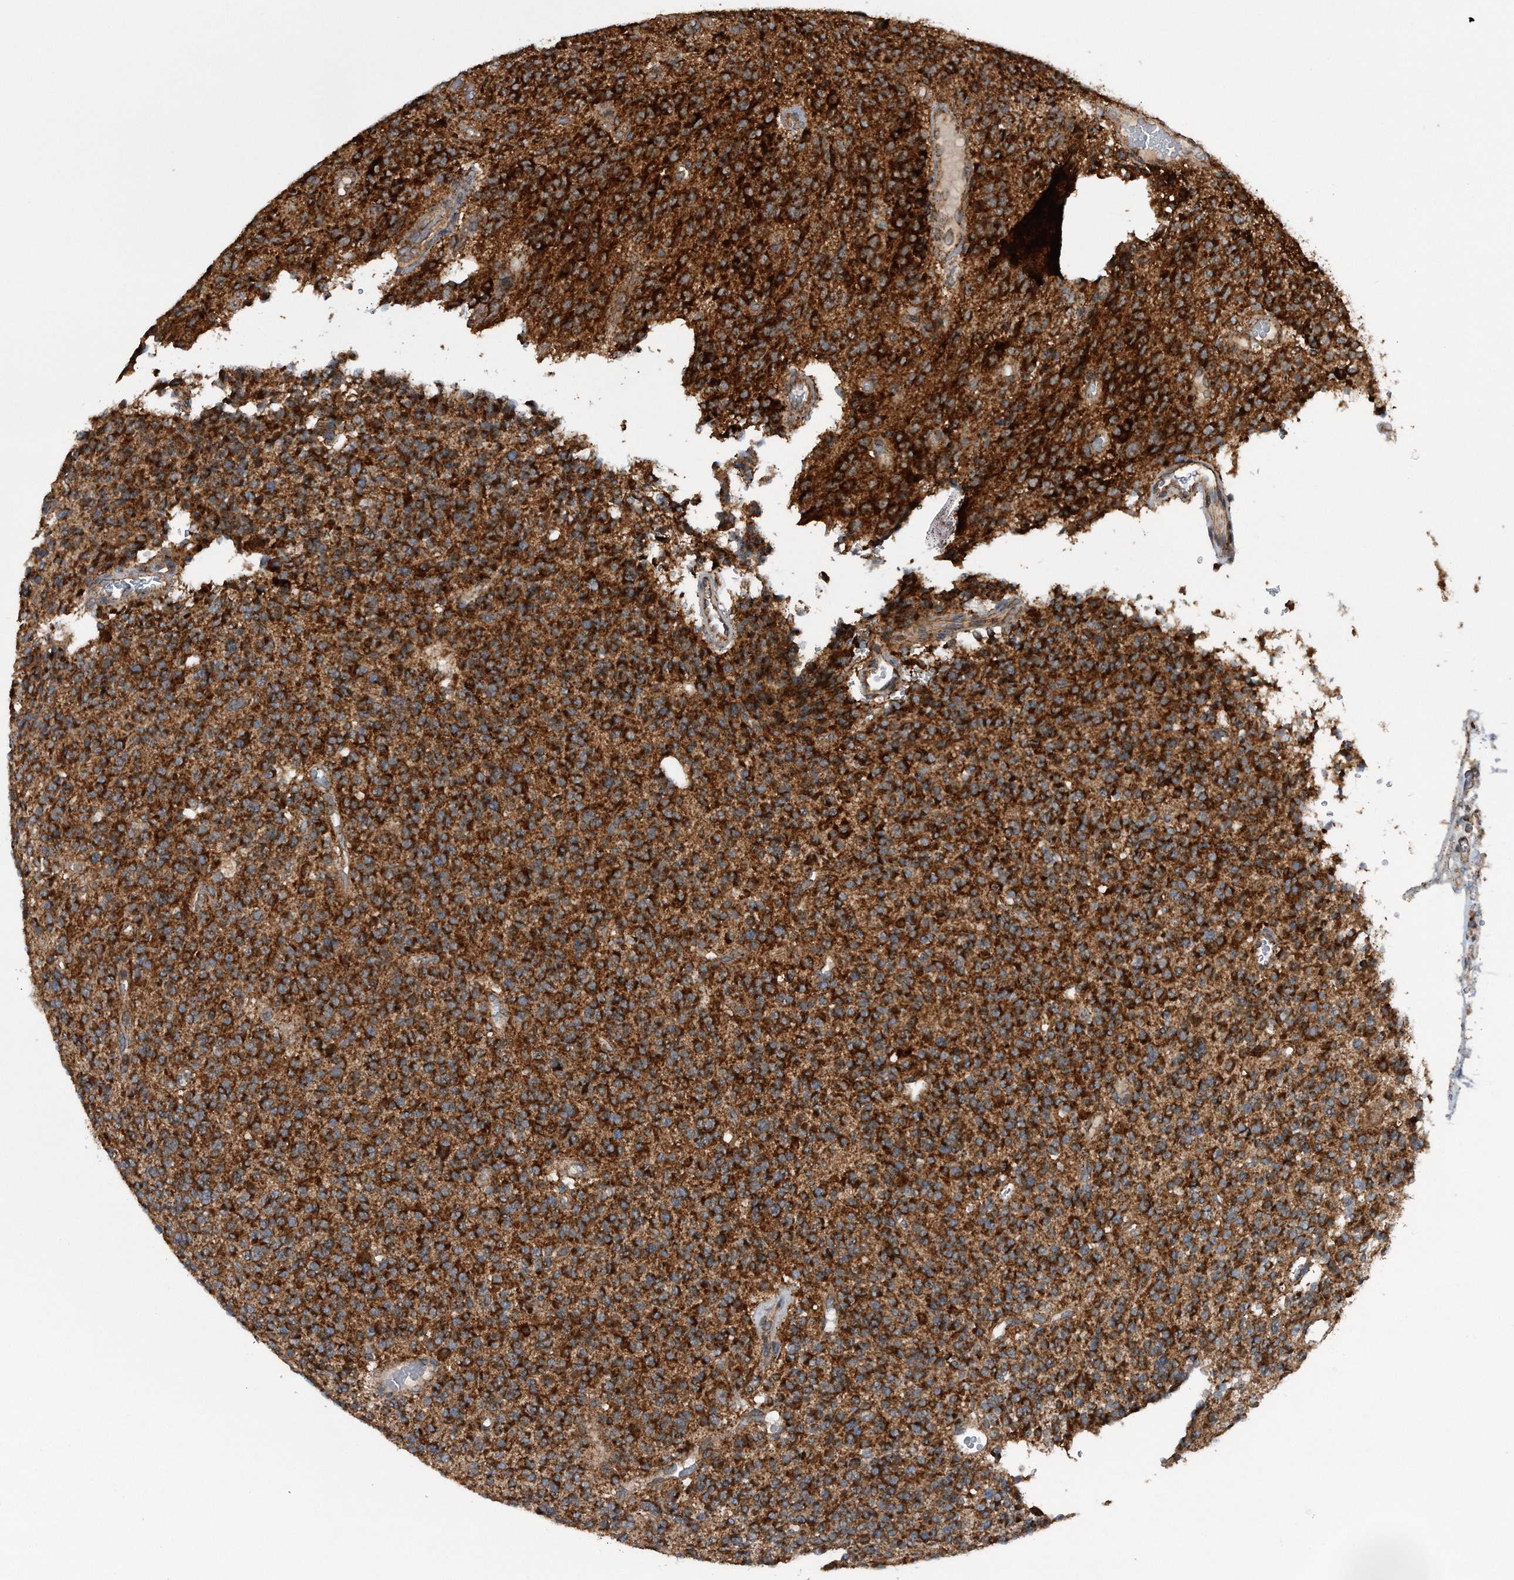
{"staining": {"intensity": "strong", "quantity": ">75%", "location": "cytoplasmic/membranous"}, "tissue": "glioma", "cell_type": "Tumor cells", "image_type": "cancer", "snomed": [{"axis": "morphology", "description": "Glioma, malignant, High grade"}, {"axis": "topography", "description": "Brain"}], "caption": "Immunohistochemical staining of glioma exhibits high levels of strong cytoplasmic/membranous expression in approximately >75% of tumor cells. The staining was performed using DAB to visualize the protein expression in brown, while the nuclei were stained in blue with hematoxylin (Magnification: 20x).", "gene": "ALPK2", "patient": {"sex": "male", "age": 34}}